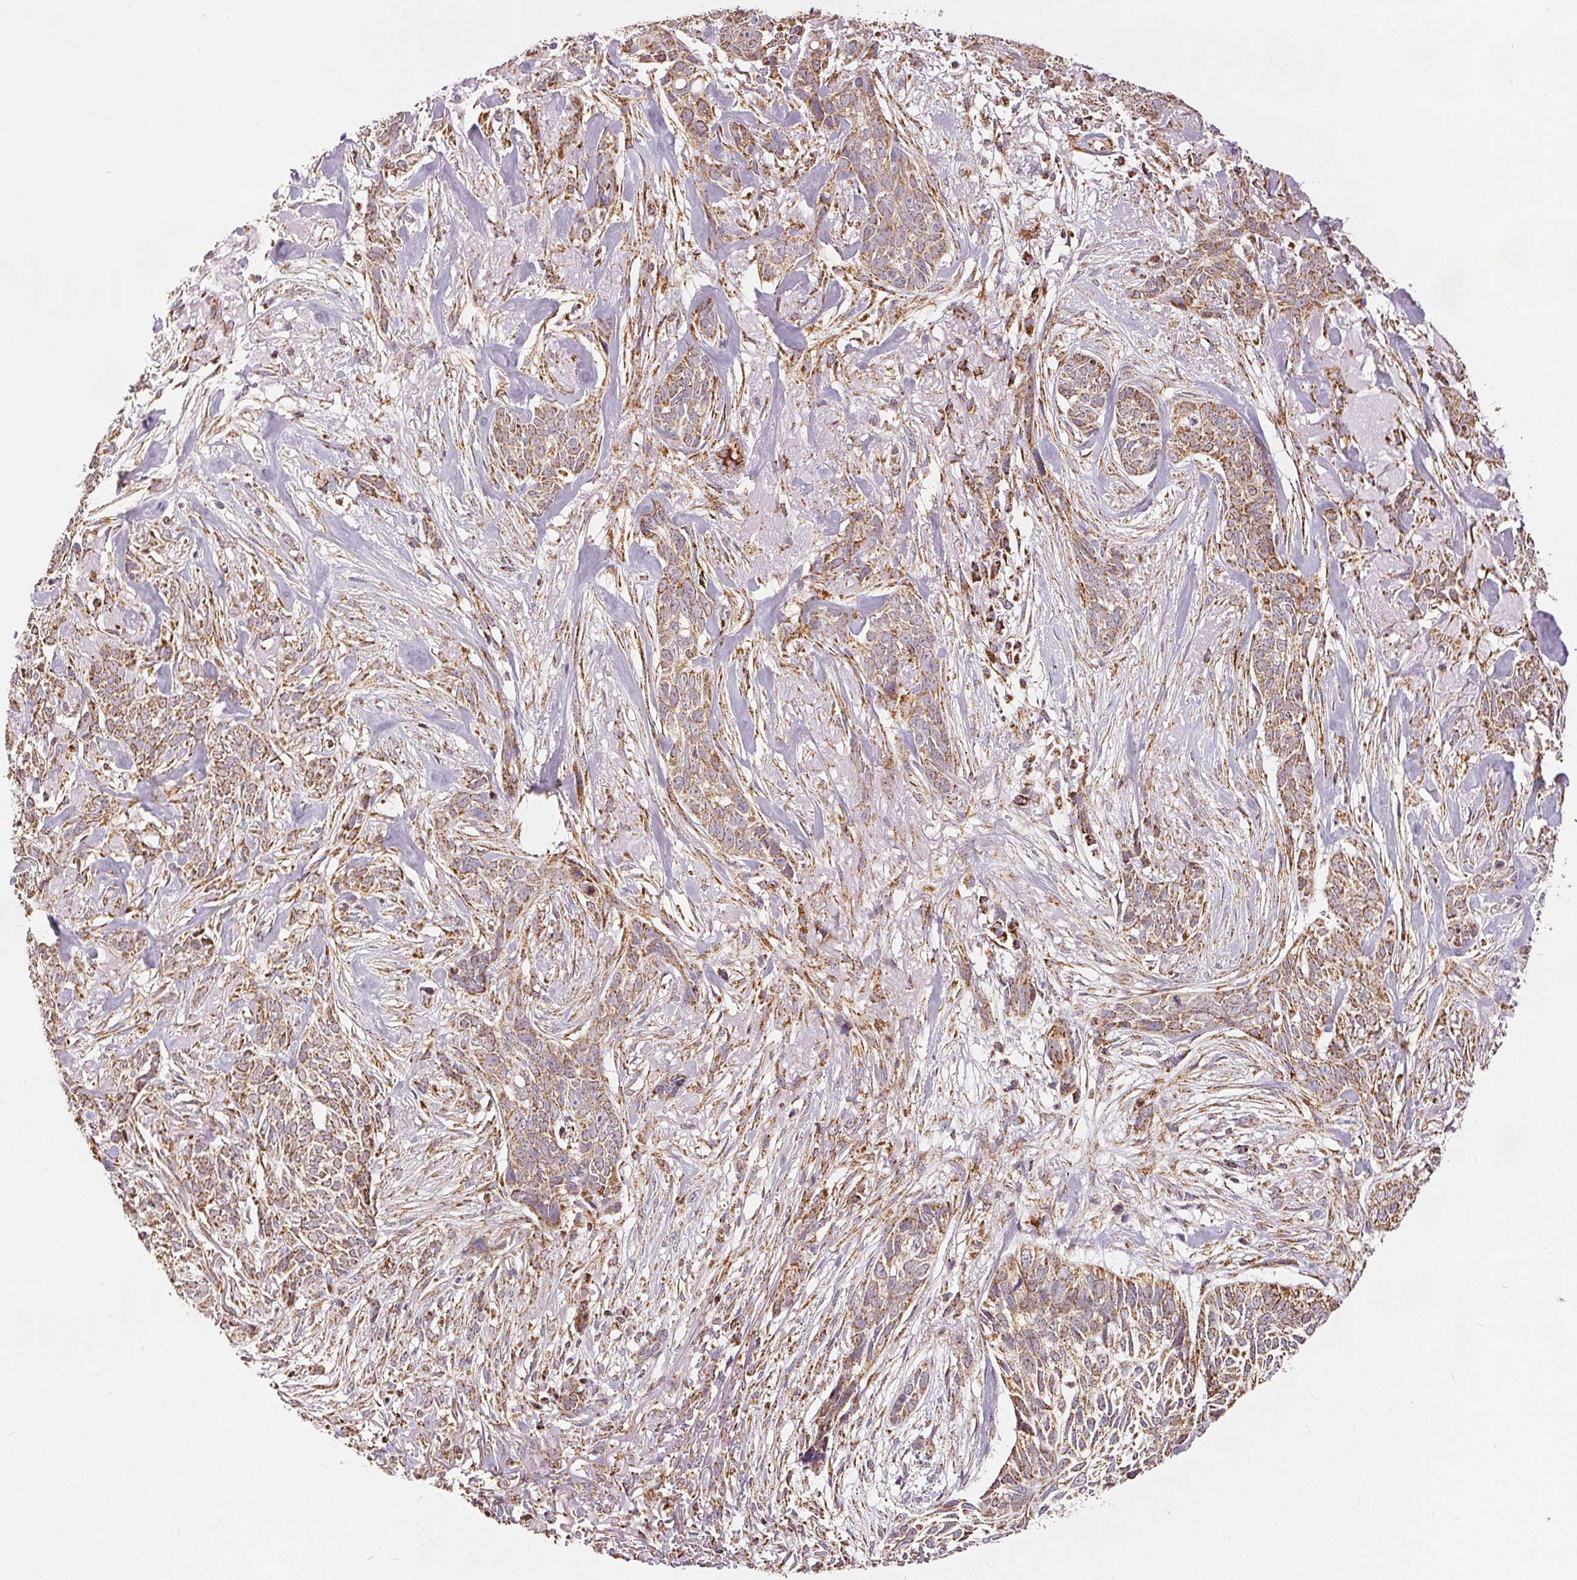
{"staining": {"intensity": "moderate", "quantity": ">75%", "location": "cytoplasmic/membranous"}, "tissue": "skin cancer", "cell_type": "Tumor cells", "image_type": "cancer", "snomed": [{"axis": "morphology", "description": "Basal cell carcinoma"}, {"axis": "topography", "description": "Skin"}], "caption": "Human skin cancer stained for a protein (brown) reveals moderate cytoplasmic/membranous positive expression in about >75% of tumor cells.", "gene": "SDHB", "patient": {"sex": "male", "age": 74}}